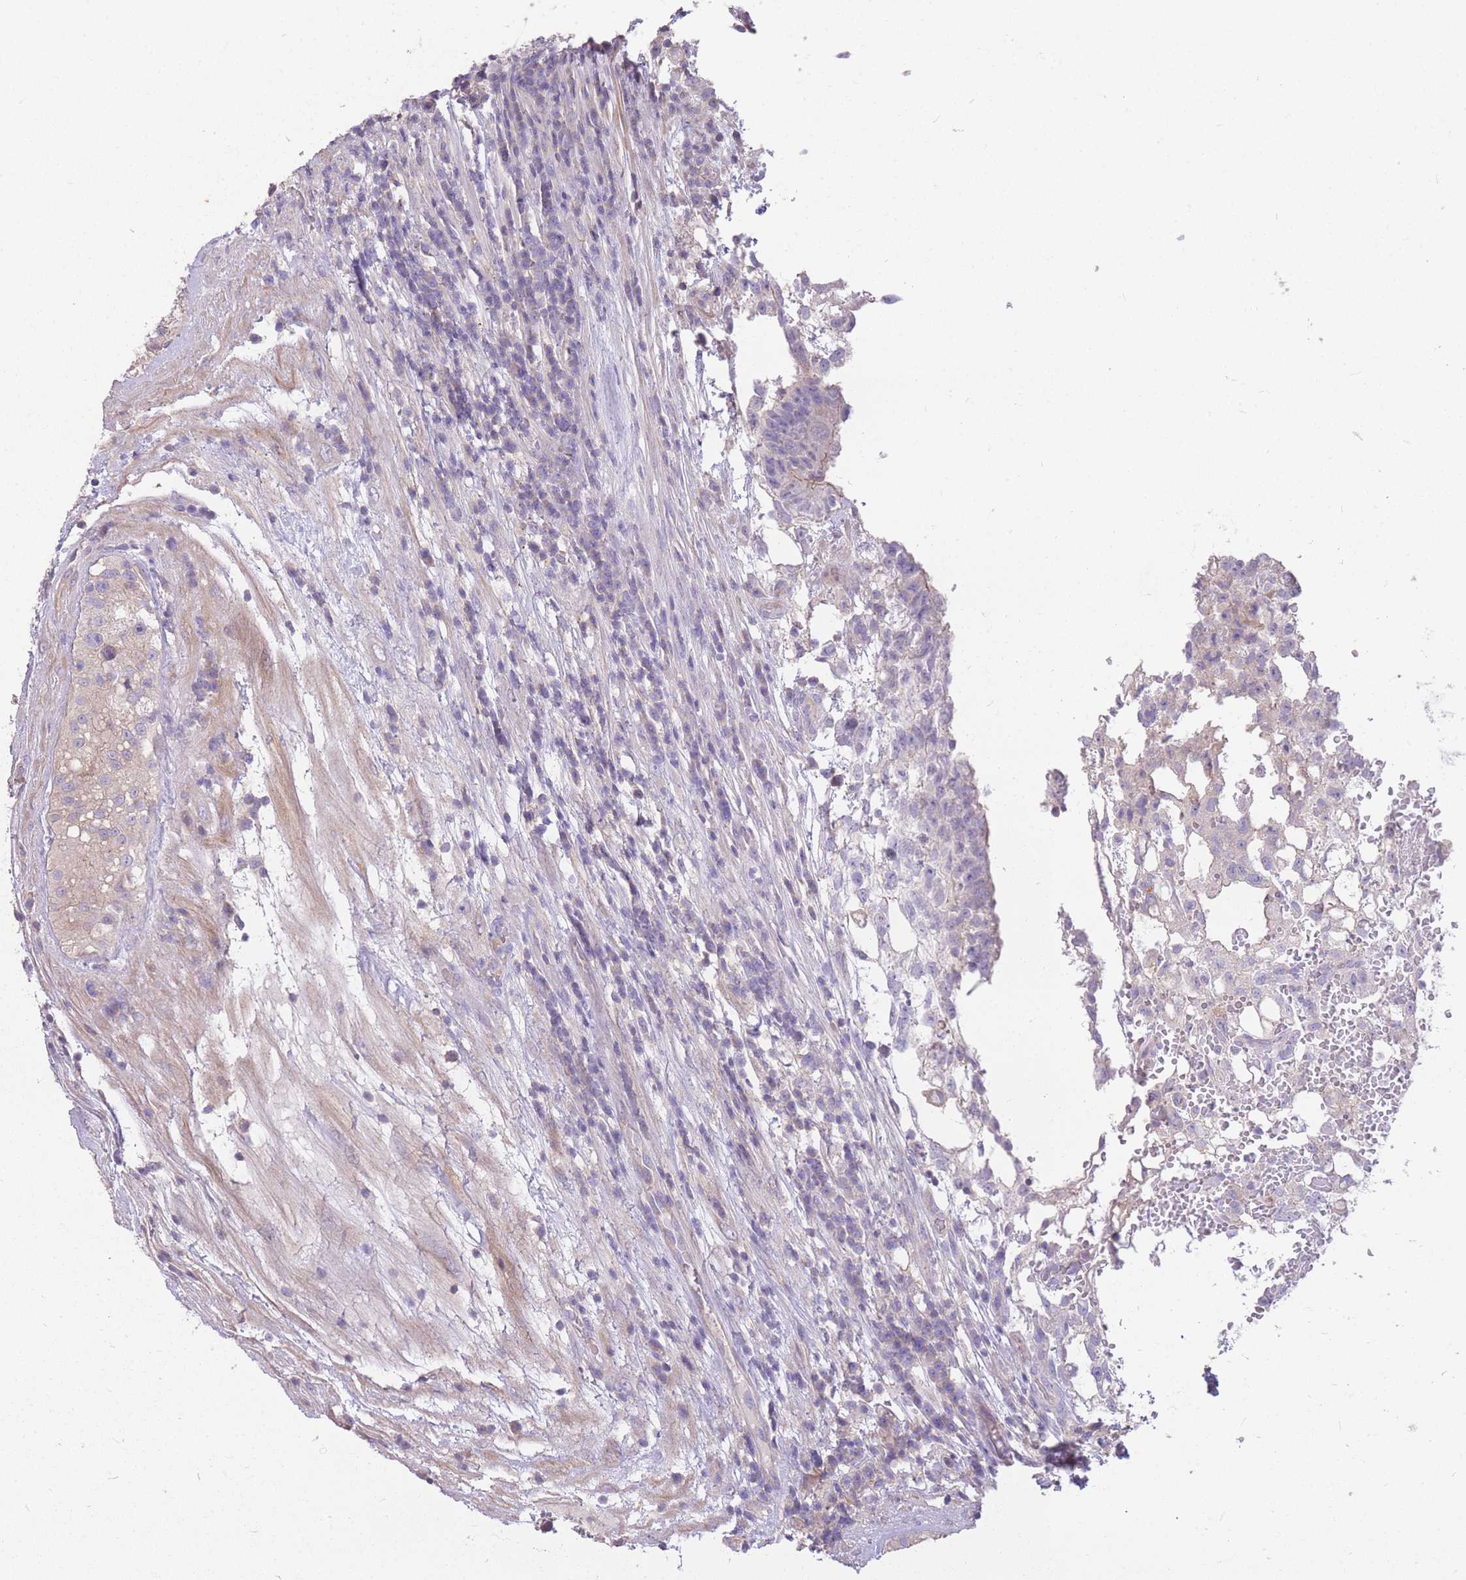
{"staining": {"intensity": "weak", "quantity": "25%-75%", "location": "cytoplasmic/membranous"}, "tissue": "testis cancer", "cell_type": "Tumor cells", "image_type": "cancer", "snomed": [{"axis": "morphology", "description": "Normal tissue, NOS"}, {"axis": "morphology", "description": "Carcinoma, Embryonal, NOS"}, {"axis": "topography", "description": "Testis"}], "caption": "High-magnification brightfield microscopy of testis embryonal carcinoma stained with DAB (brown) and counterstained with hematoxylin (blue). tumor cells exhibit weak cytoplasmic/membranous expression is identified in about25%-75% of cells. (DAB = brown stain, brightfield microscopy at high magnification).", "gene": "OR5T1", "patient": {"sex": "male", "age": 32}}